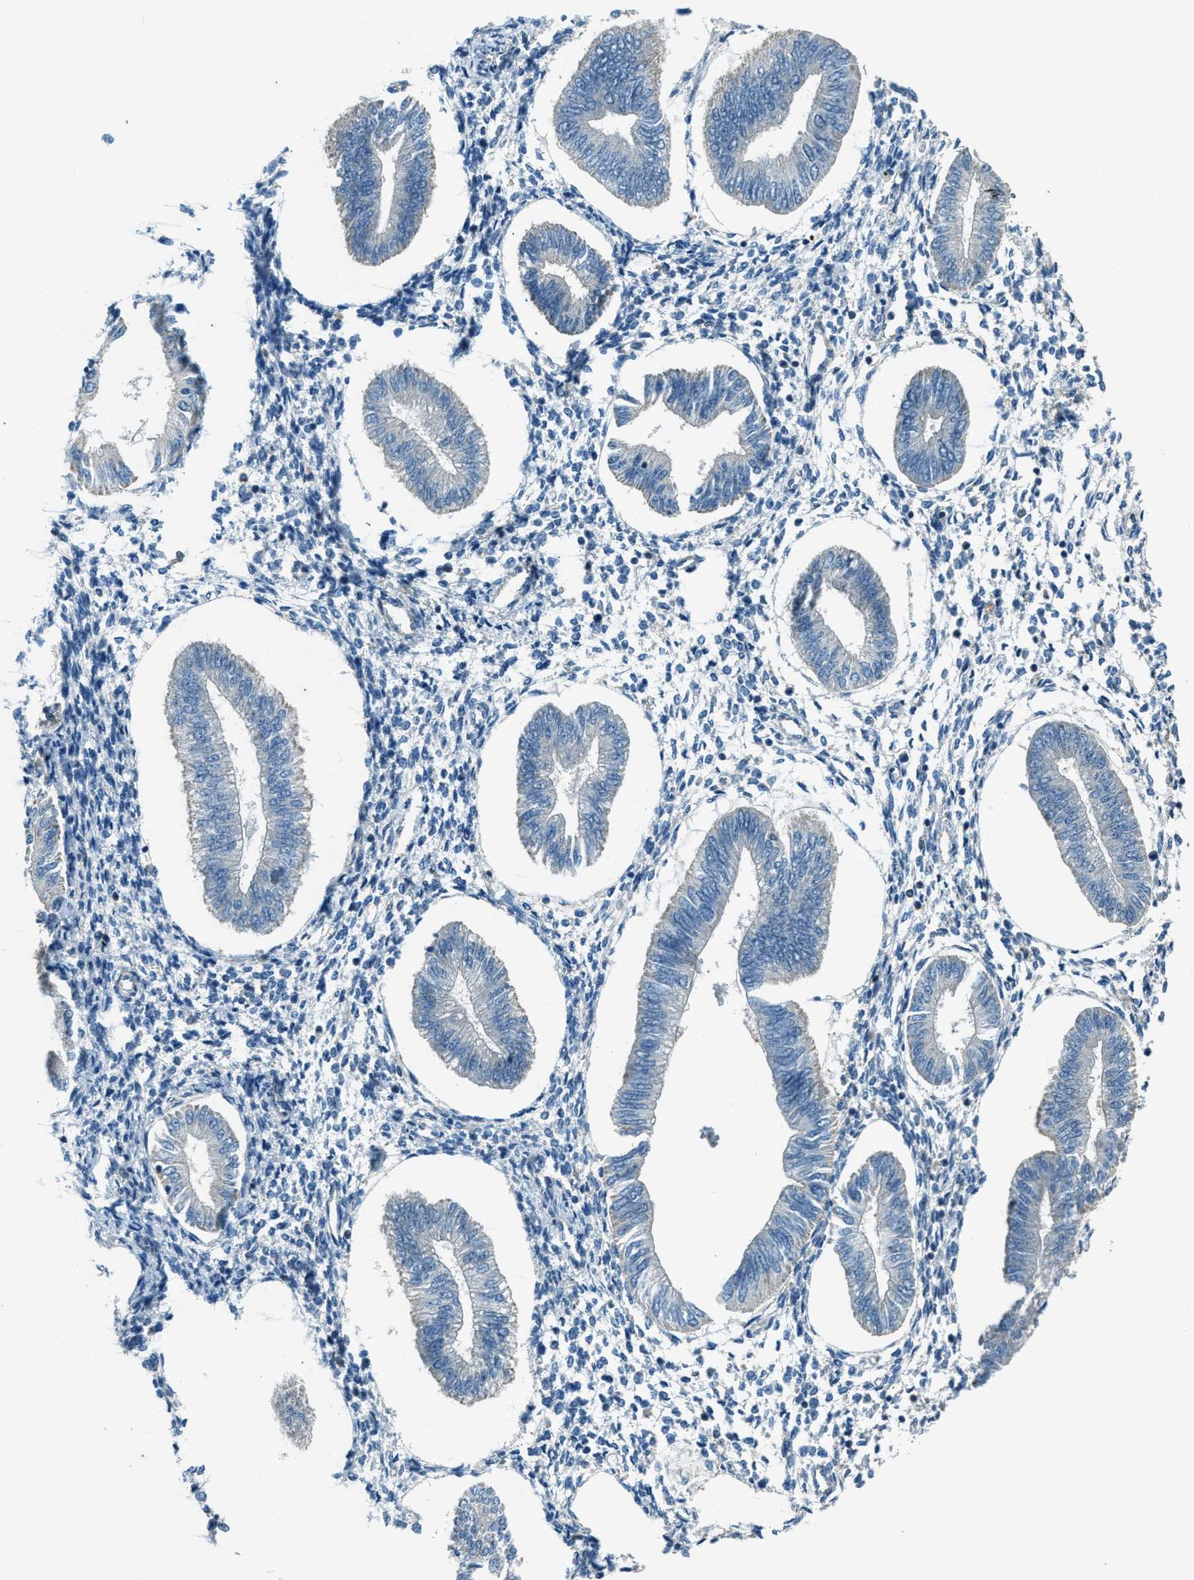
{"staining": {"intensity": "negative", "quantity": "none", "location": "none"}, "tissue": "endometrium", "cell_type": "Cells in endometrial stroma", "image_type": "normal", "snomed": [{"axis": "morphology", "description": "Normal tissue, NOS"}, {"axis": "topography", "description": "Endometrium"}], "caption": "Immunohistochemistry (IHC) of normal human endometrium shows no positivity in cells in endometrial stroma. (Stains: DAB immunohistochemistry with hematoxylin counter stain, Microscopy: brightfield microscopy at high magnification).", "gene": "SVIL", "patient": {"sex": "female", "age": 50}}